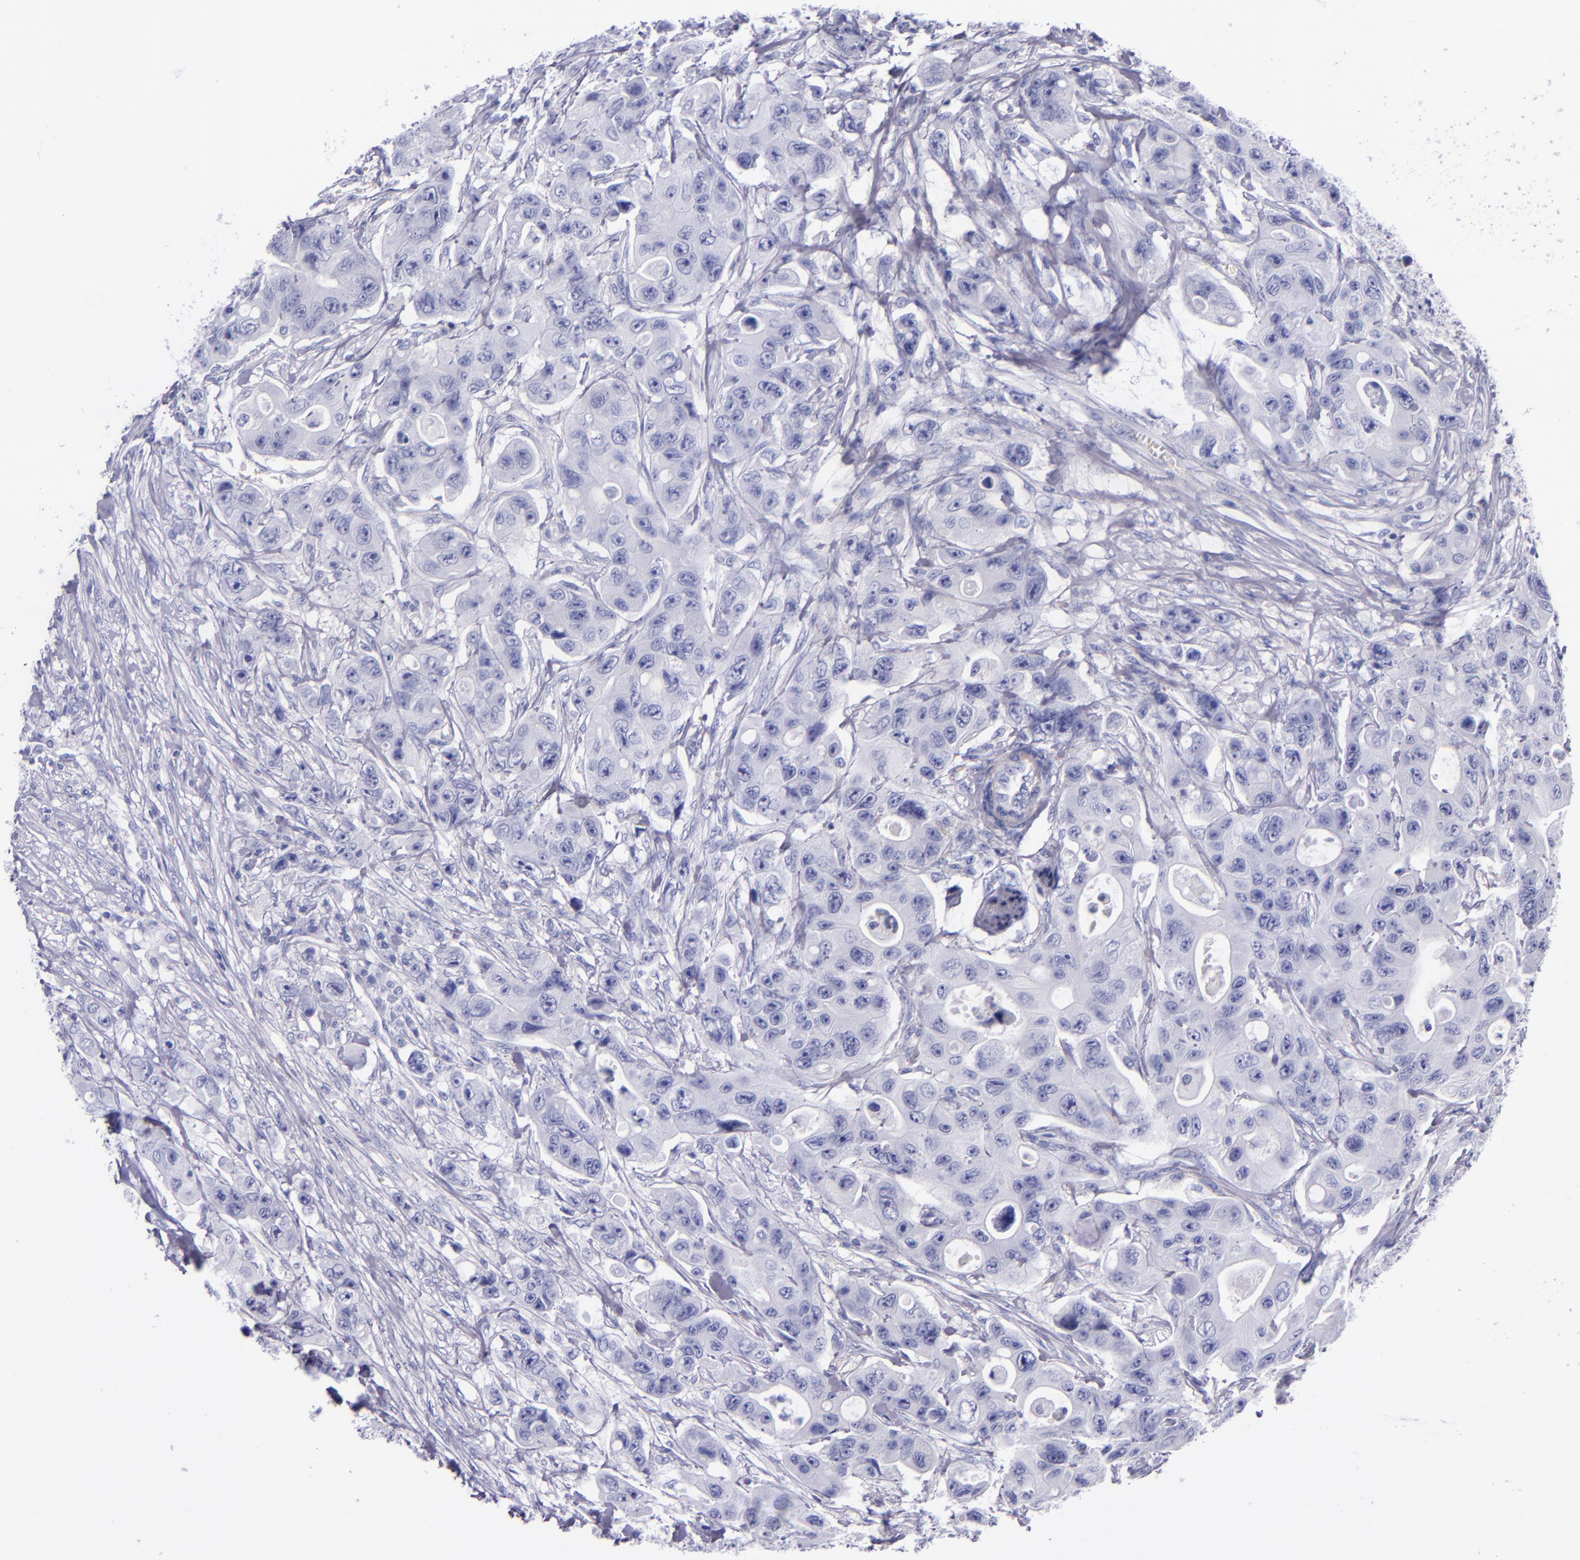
{"staining": {"intensity": "negative", "quantity": "none", "location": "none"}, "tissue": "colorectal cancer", "cell_type": "Tumor cells", "image_type": "cancer", "snomed": [{"axis": "morphology", "description": "Adenocarcinoma, NOS"}, {"axis": "topography", "description": "Colon"}], "caption": "There is no significant staining in tumor cells of colorectal cancer.", "gene": "LAG3", "patient": {"sex": "female", "age": 46}}